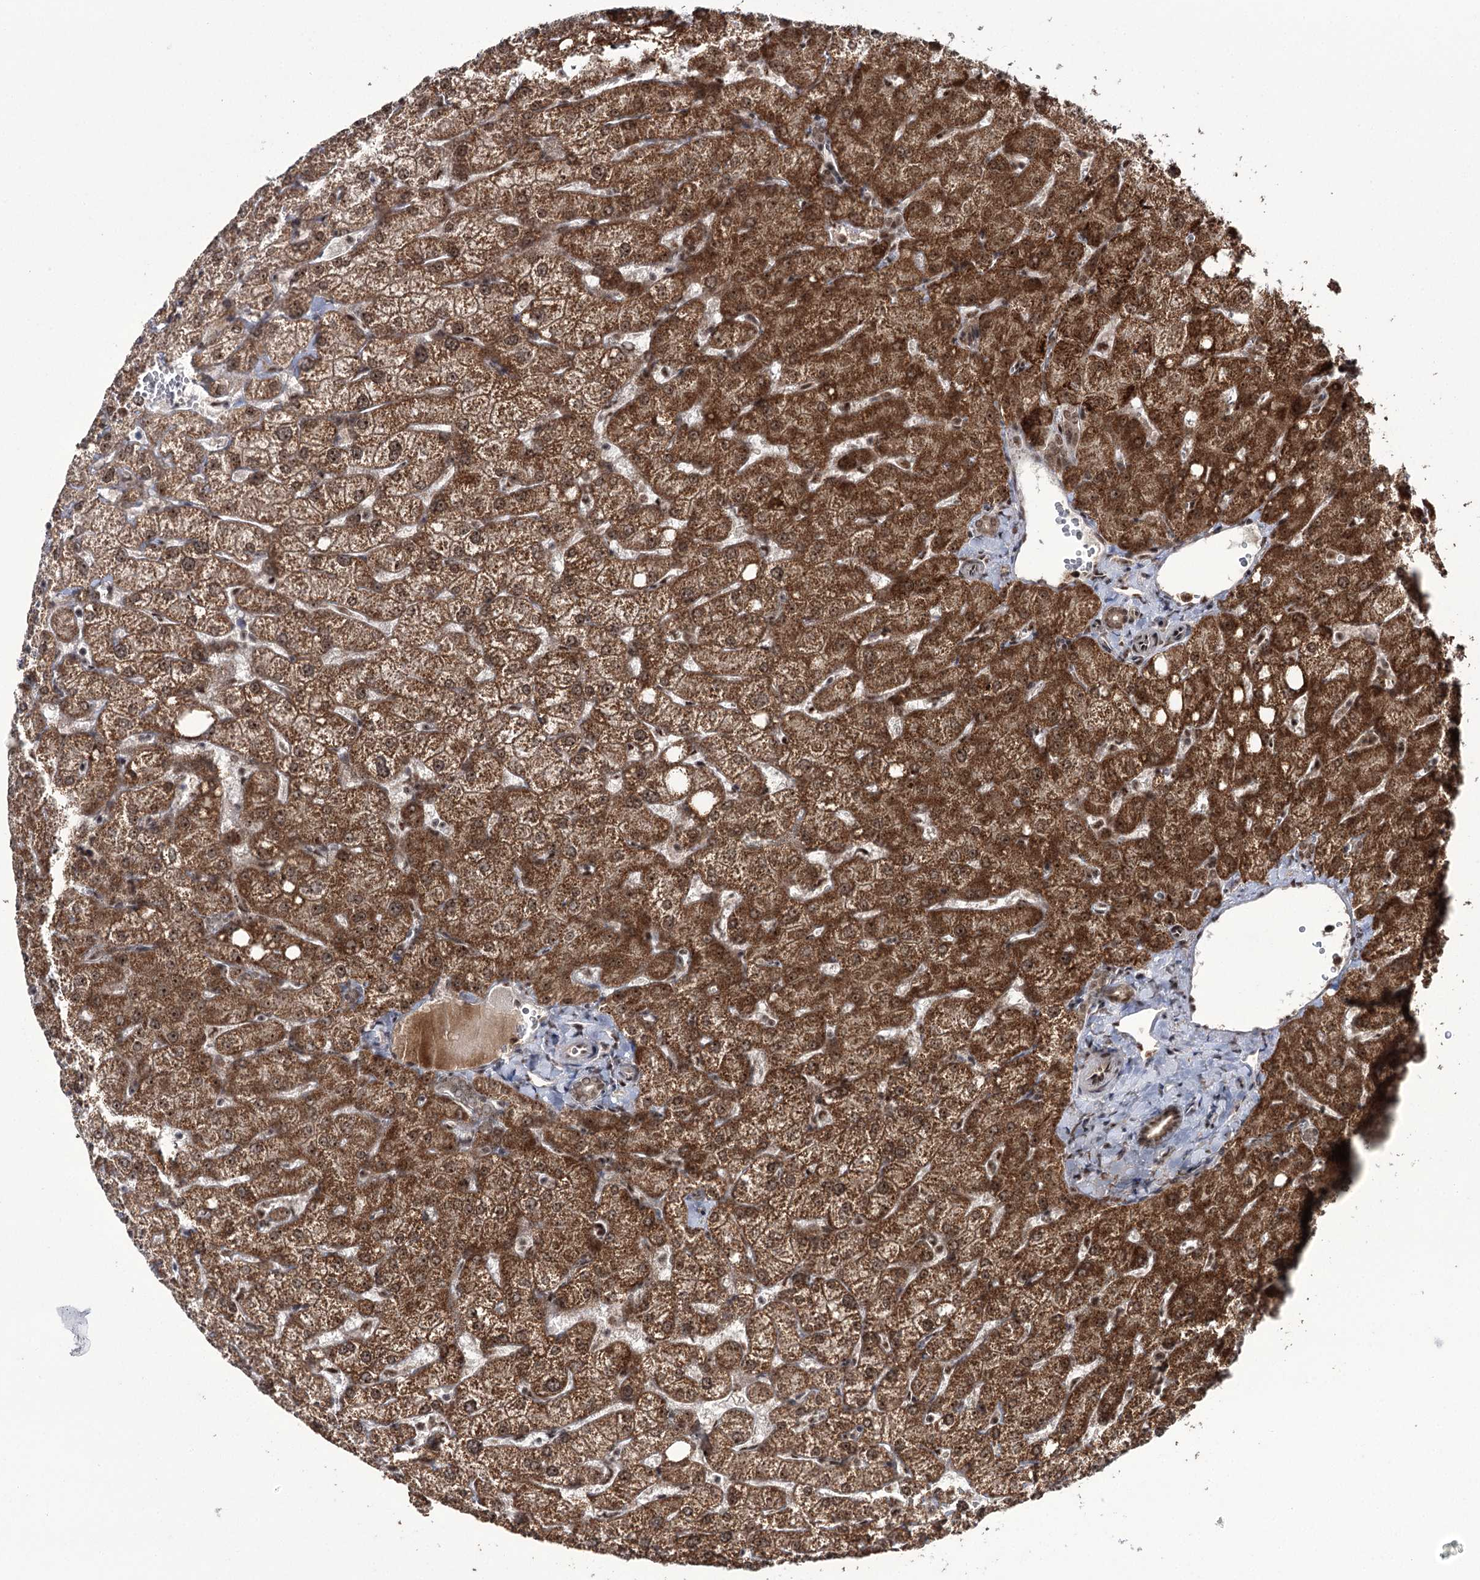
{"staining": {"intensity": "moderate", "quantity": "25%-75%", "location": "cytoplasmic/membranous,nuclear"}, "tissue": "liver", "cell_type": "Cholangiocytes", "image_type": "normal", "snomed": [{"axis": "morphology", "description": "Normal tissue, NOS"}, {"axis": "topography", "description": "Liver"}], "caption": "DAB (3,3'-diaminobenzidine) immunohistochemical staining of benign human liver shows moderate cytoplasmic/membranous,nuclear protein staining in about 25%-75% of cholangiocytes.", "gene": "ERCC3", "patient": {"sex": "female", "age": 54}}